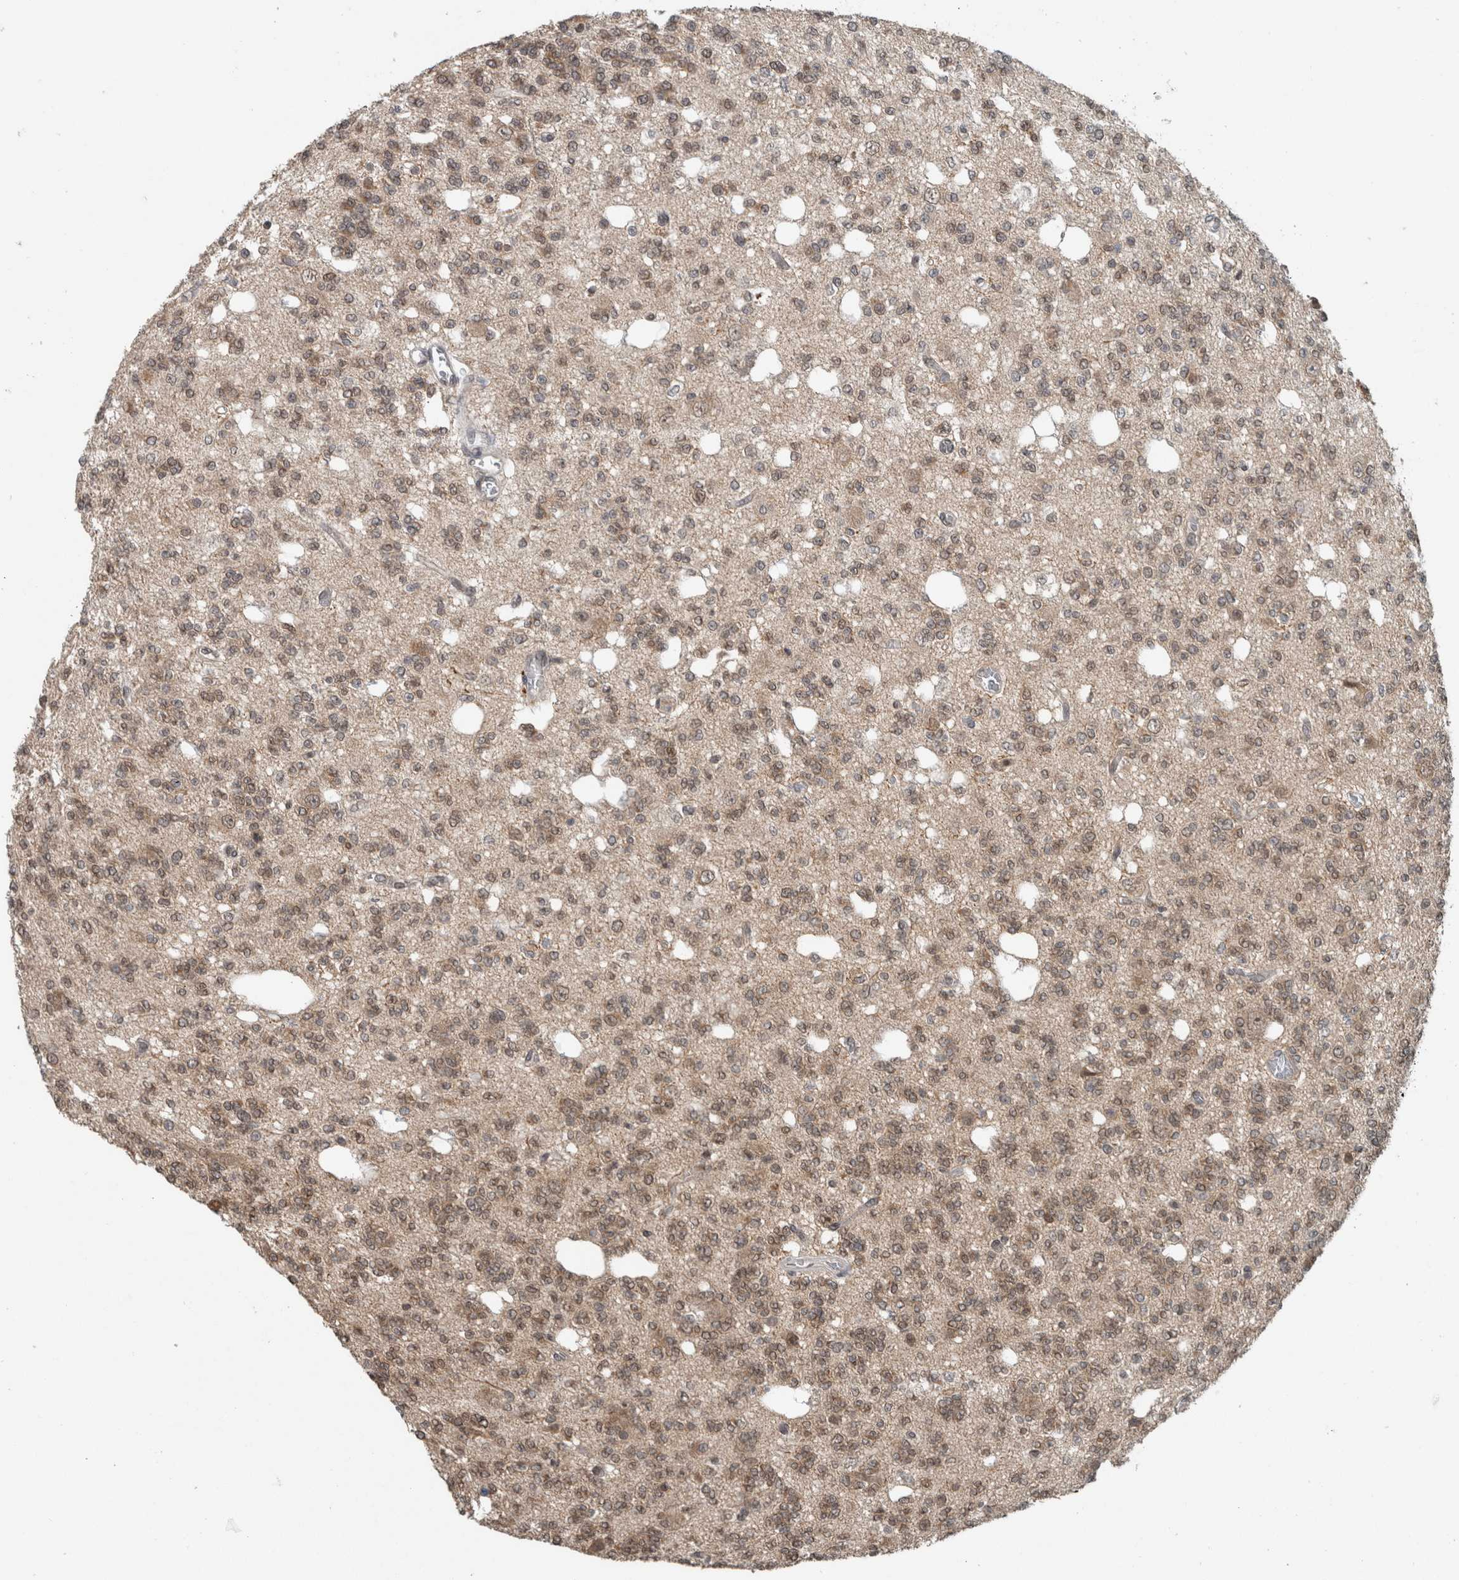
{"staining": {"intensity": "weak", "quantity": ">75%", "location": "cytoplasmic/membranous,nuclear"}, "tissue": "glioma", "cell_type": "Tumor cells", "image_type": "cancer", "snomed": [{"axis": "morphology", "description": "Glioma, malignant, Low grade"}, {"axis": "topography", "description": "Brain"}], "caption": "Malignant low-grade glioma was stained to show a protein in brown. There is low levels of weak cytoplasmic/membranous and nuclear staining in about >75% of tumor cells.", "gene": "SPAG7", "patient": {"sex": "male", "age": 38}}